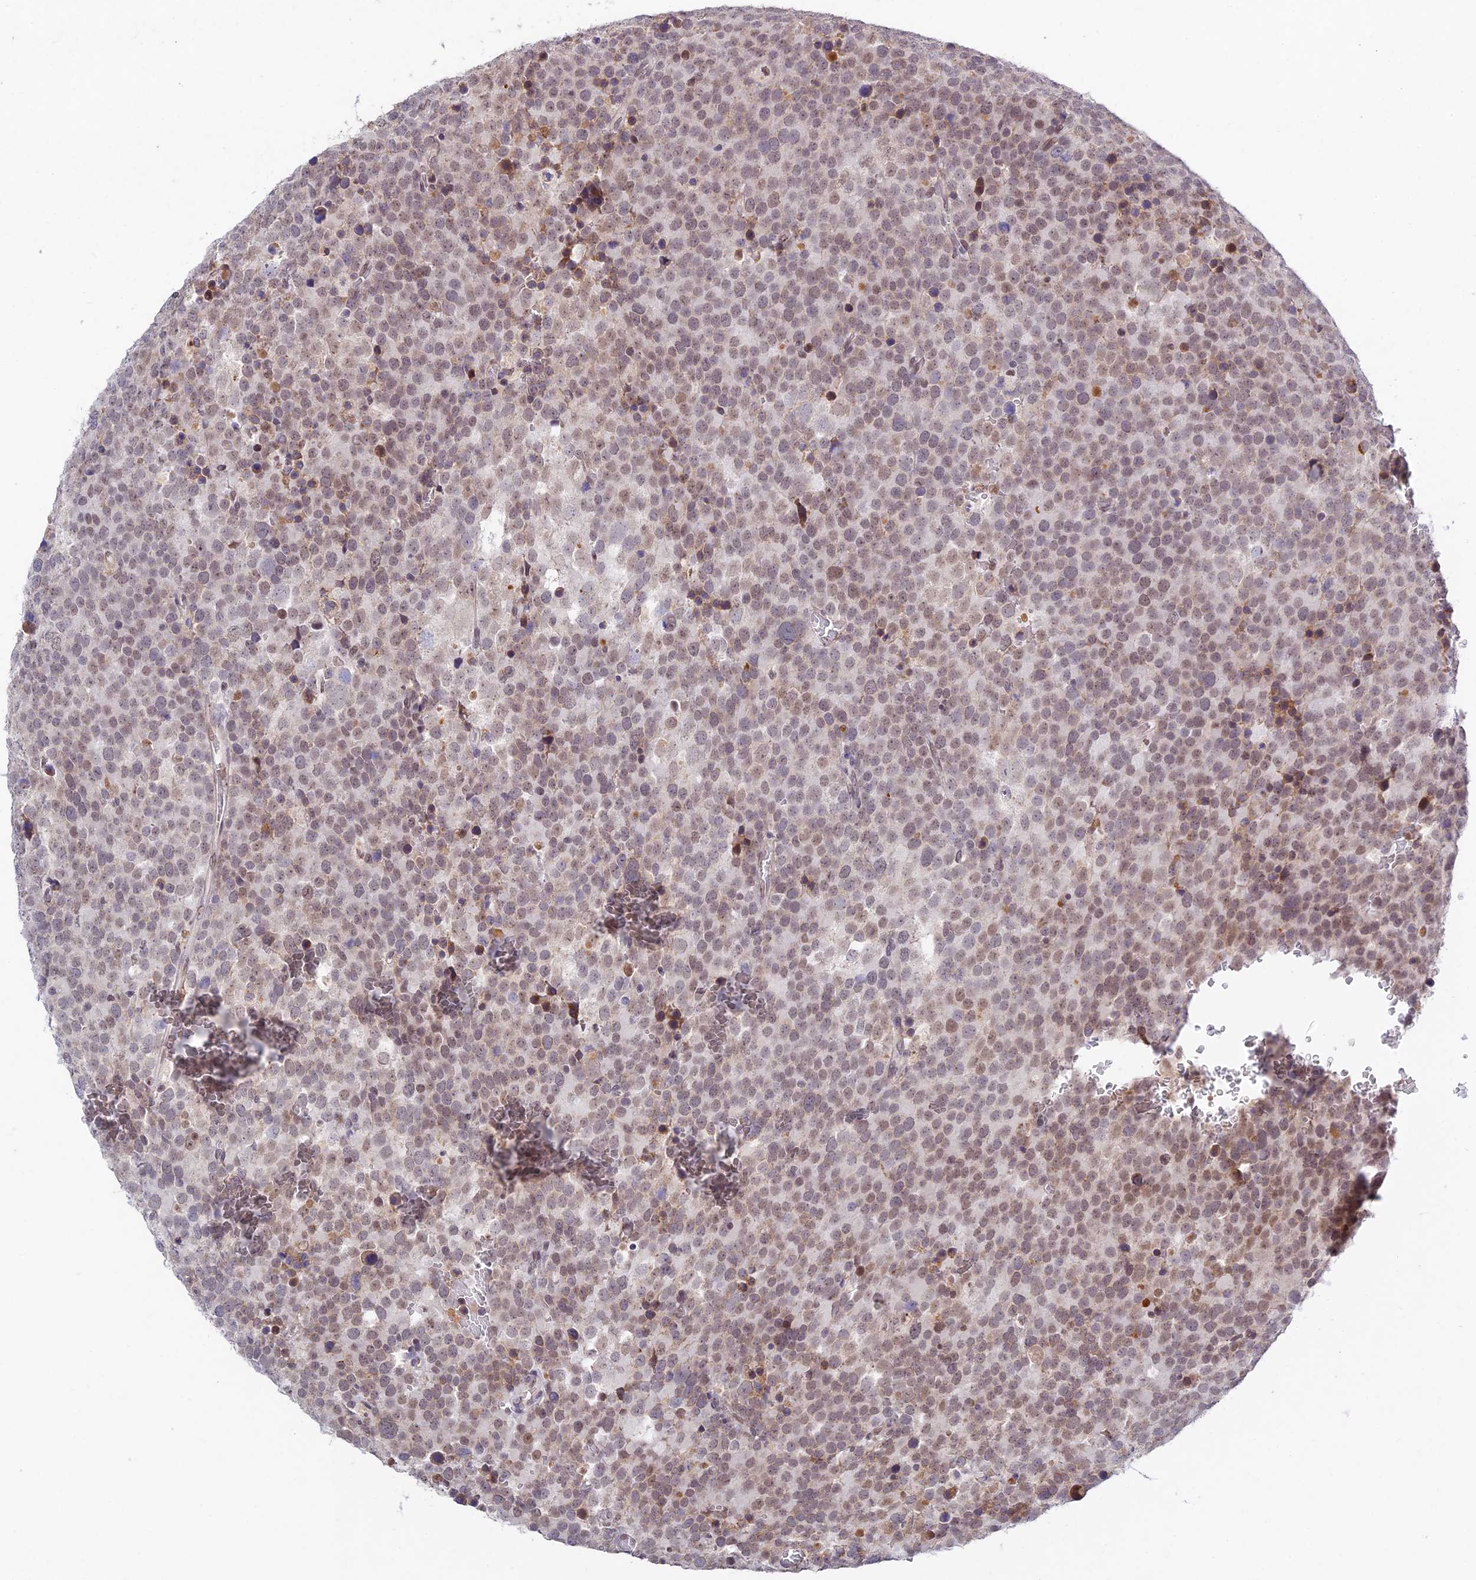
{"staining": {"intensity": "weak", "quantity": "25%-75%", "location": "nuclear"}, "tissue": "testis cancer", "cell_type": "Tumor cells", "image_type": "cancer", "snomed": [{"axis": "morphology", "description": "Seminoma, NOS"}, {"axis": "topography", "description": "Testis"}], "caption": "Immunohistochemical staining of testis cancer exhibits weak nuclear protein positivity in approximately 25%-75% of tumor cells. Using DAB (3,3'-diaminobenzidine) (brown) and hematoxylin (blue) stains, captured at high magnification using brightfield microscopy.", "gene": "RAVER1", "patient": {"sex": "male", "age": 71}}